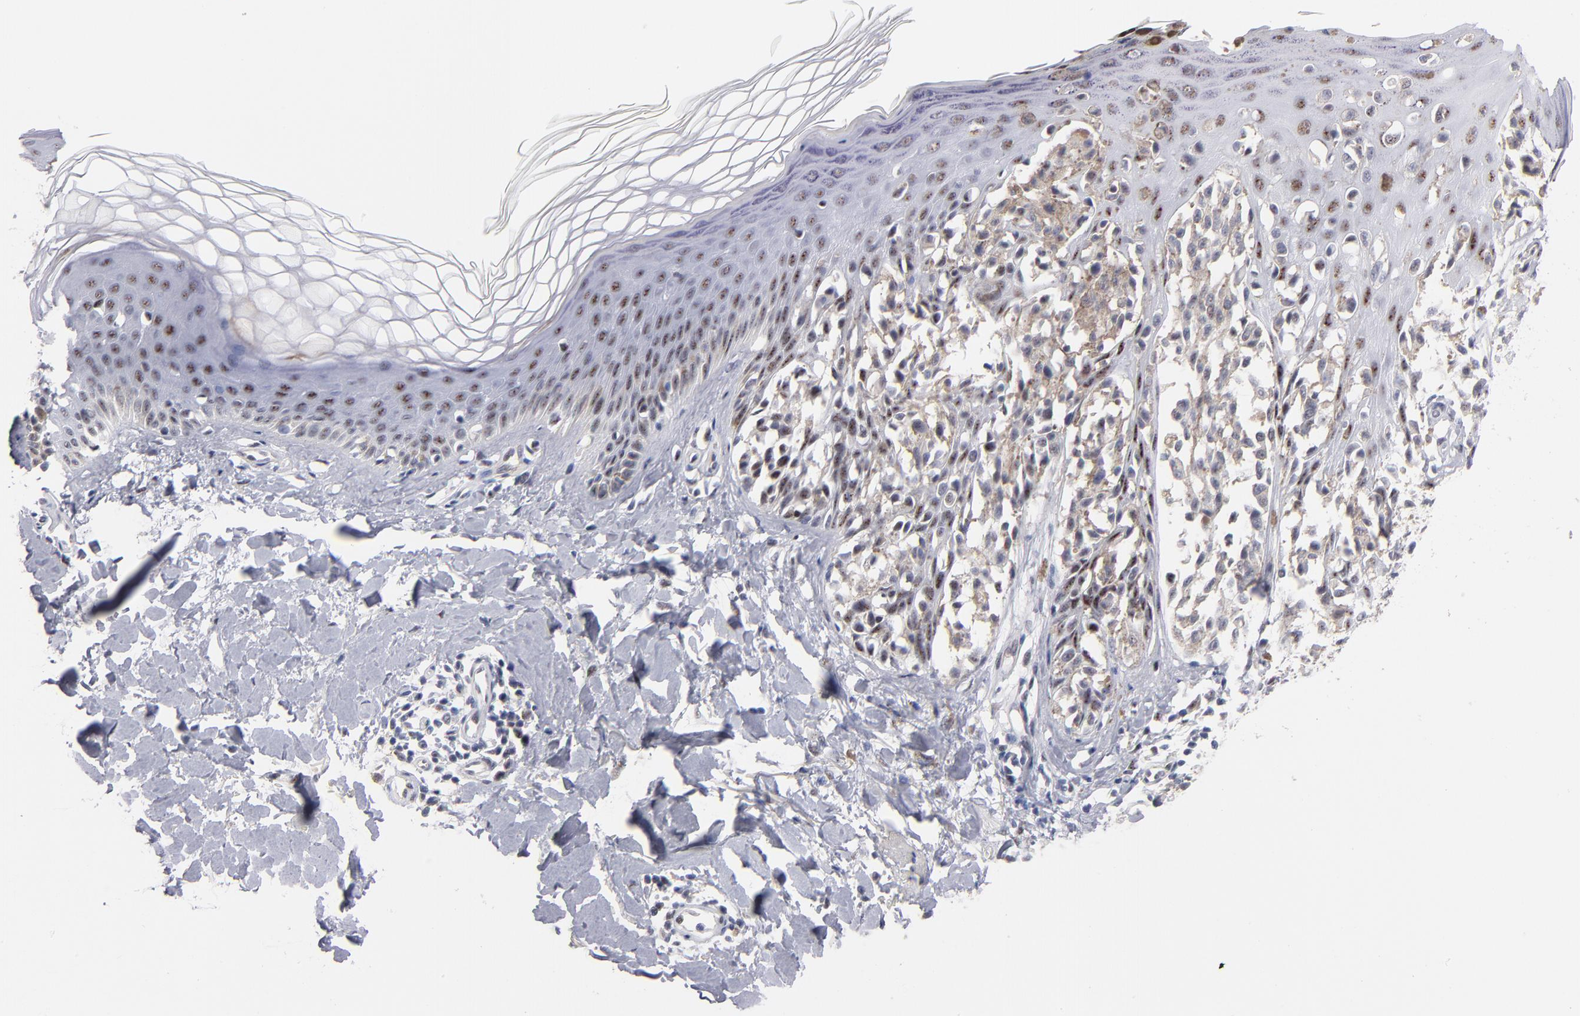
{"staining": {"intensity": "weak", "quantity": "25%-75%", "location": "cytoplasmic/membranous"}, "tissue": "melanoma", "cell_type": "Tumor cells", "image_type": "cancer", "snomed": [{"axis": "morphology", "description": "Malignant melanoma, NOS"}, {"axis": "topography", "description": "Skin"}], "caption": "This image displays immunohistochemistry (IHC) staining of human melanoma, with low weak cytoplasmic/membranous expression in approximately 25%-75% of tumor cells.", "gene": "RAF1", "patient": {"sex": "female", "age": 38}}